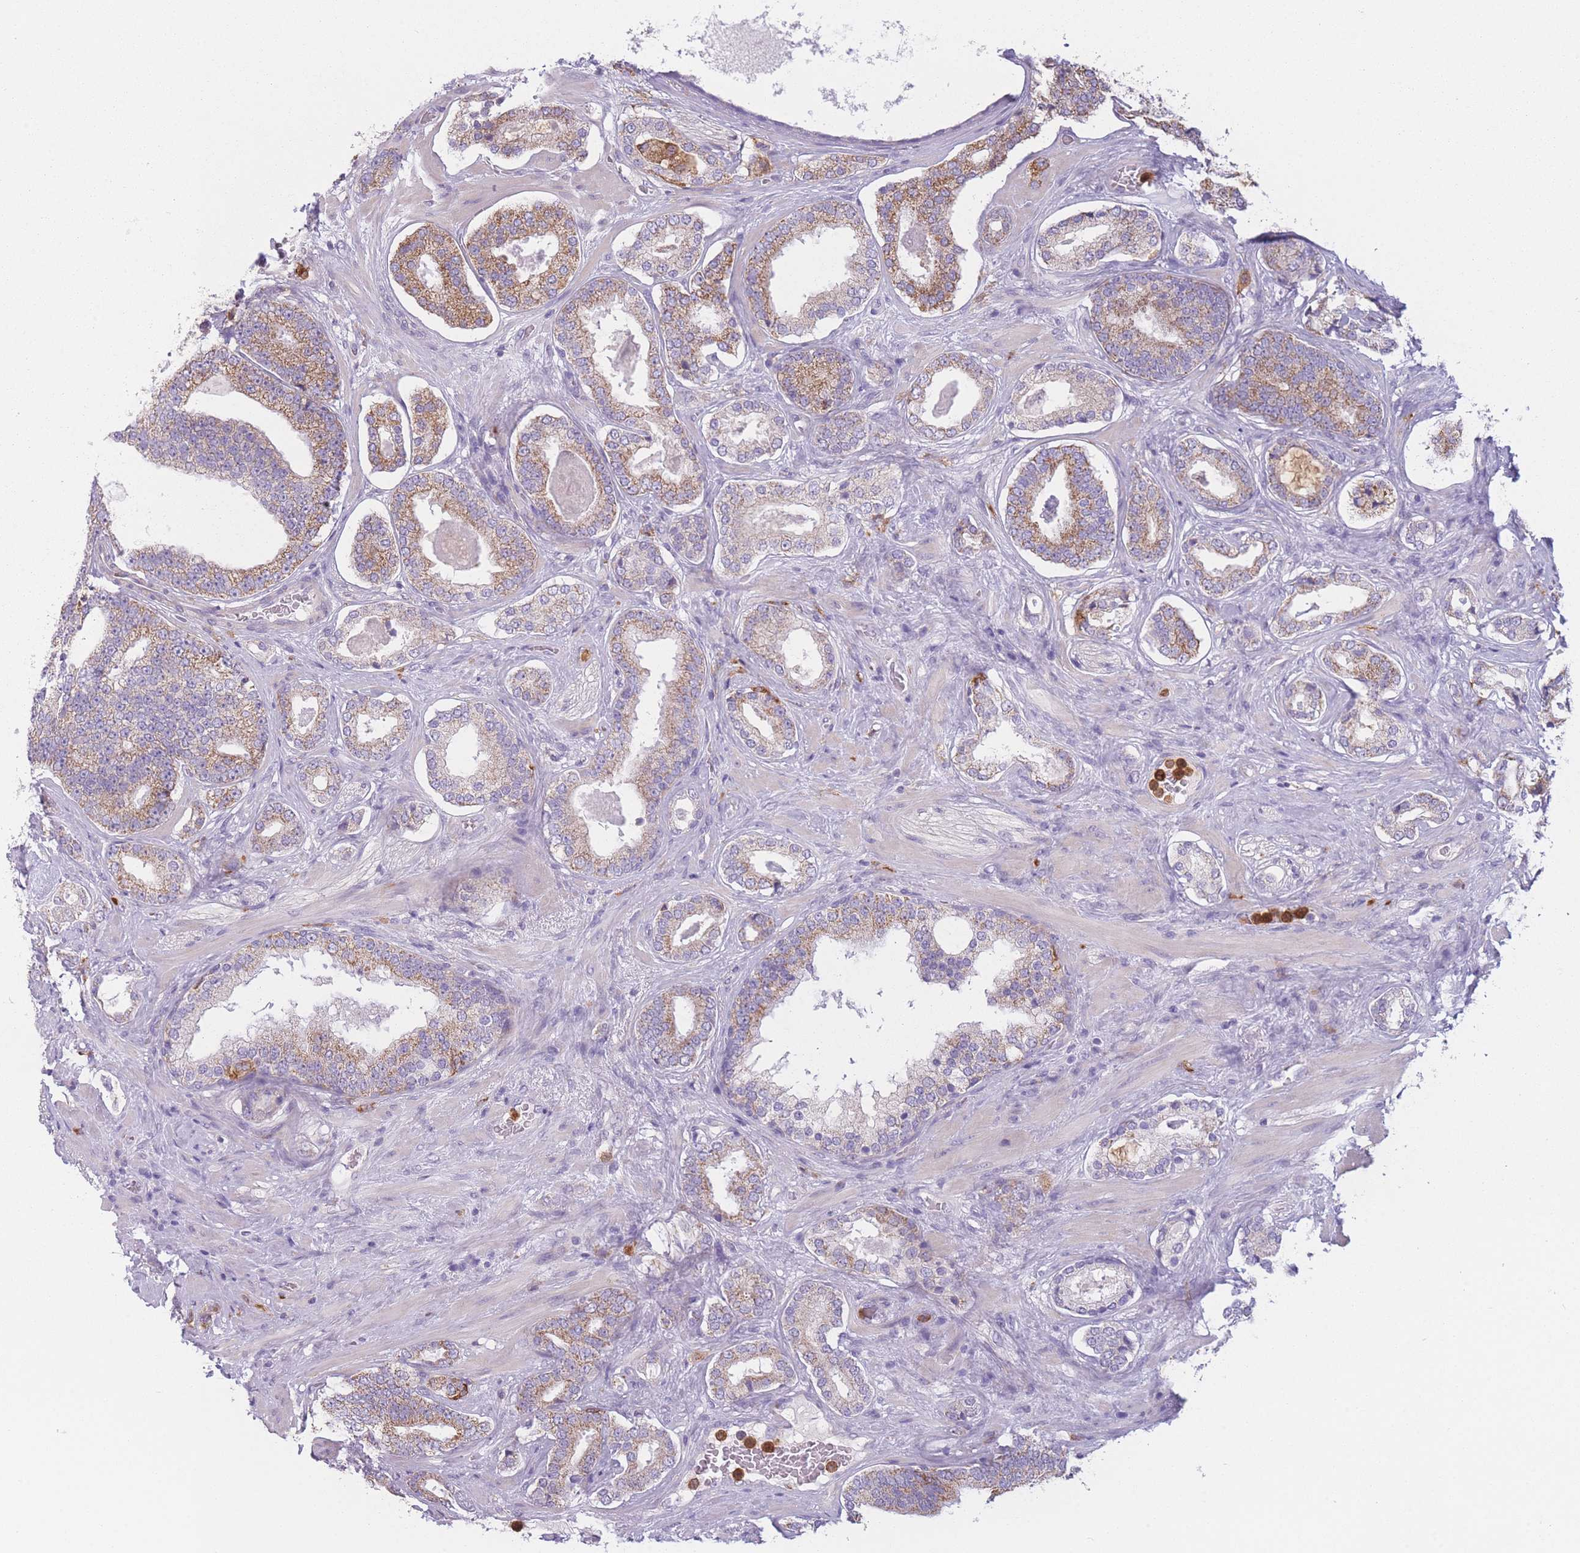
{"staining": {"intensity": "moderate", "quantity": "25%-75%", "location": "cytoplasmic/membranous"}, "tissue": "prostate cancer", "cell_type": "Tumor cells", "image_type": "cancer", "snomed": [{"axis": "morphology", "description": "Adenocarcinoma, High grade"}, {"axis": "topography", "description": "Prostate"}], "caption": "Tumor cells reveal moderate cytoplasmic/membranous positivity in about 25%-75% of cells in adenocarcinoma (high-grade) (prostate).", "gene": "PRAM1", "patient": {"sex": "male", "age": 60}}